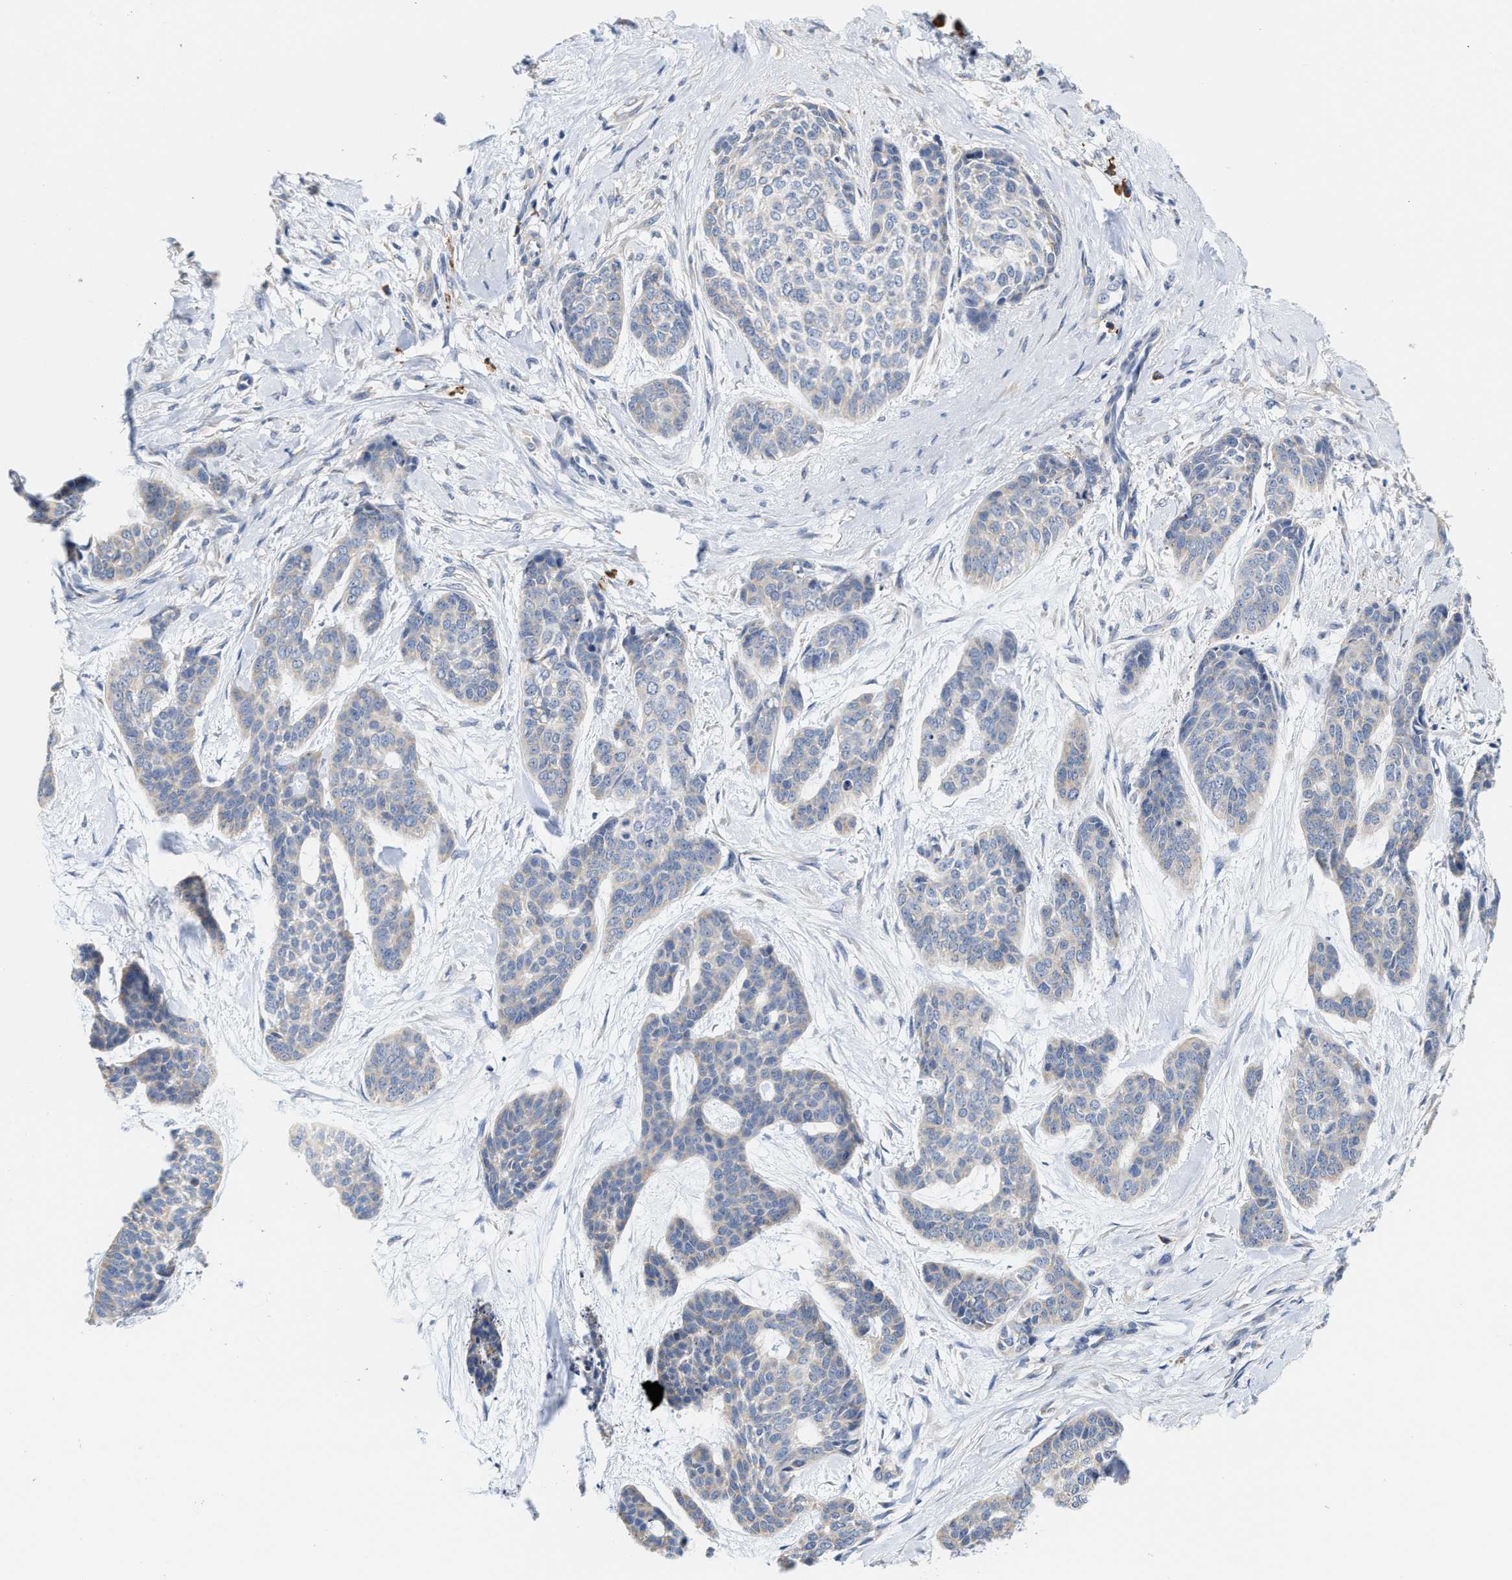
{"staining": {"intensity": "negative", "quantity": "none", "location": "none"}, "tissue": "skin cancer", "cell_type": "Tumor cells", "image_type": "cancer", "snomed": [{"axis": "morphology", "description": "Basal cell carcinoma"}, {"axis": "topography", "description": "Skin"}], "caption": "The immunohistochemistry (IHC) image has no significant staining in tumor cells of skin cancer tissue.", "gene": "RYR2", "patient": {"sex": "female", "age": 64}}